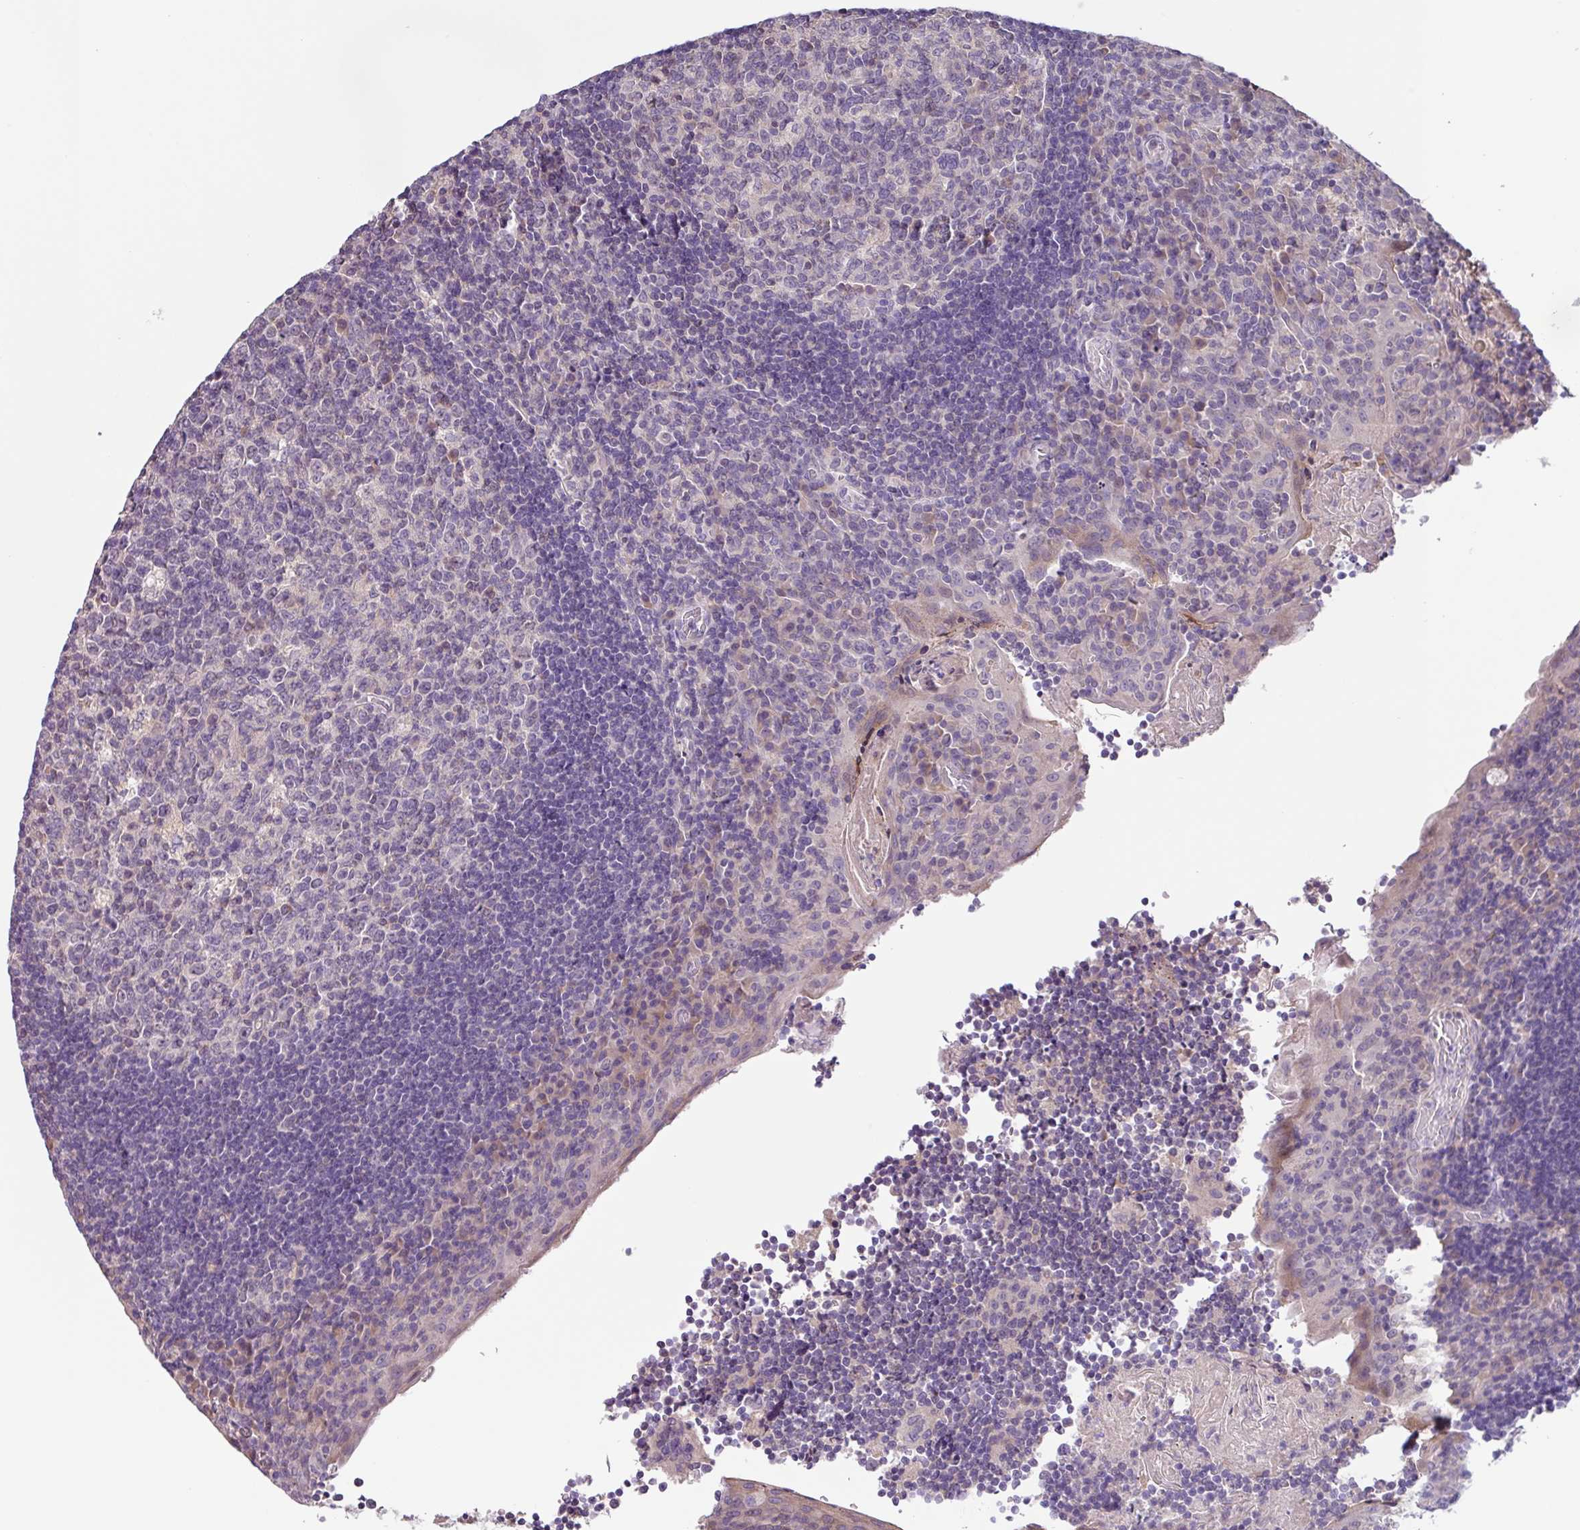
{"staining": {"intensity": "negative", "quantity": "none", "location": "none"}, "tissue": "tonsil", "cell_type": "Germinal center cells", "image_type": "normal", "snomed": [{"axis": "morphology", "description": "Normal tissue, NOS"}, {"axis": "topography", "description": "Tonsil"}], "caption": "This image is of unremarkable tonsil stained with immunohistochemistry (IHC) to label a protein in brown with the nuclei are counter-stained blue. There is no expression in germinal center cells.", "gene": "SFTPB", "patient": {"sex": "male", "age": 17}}